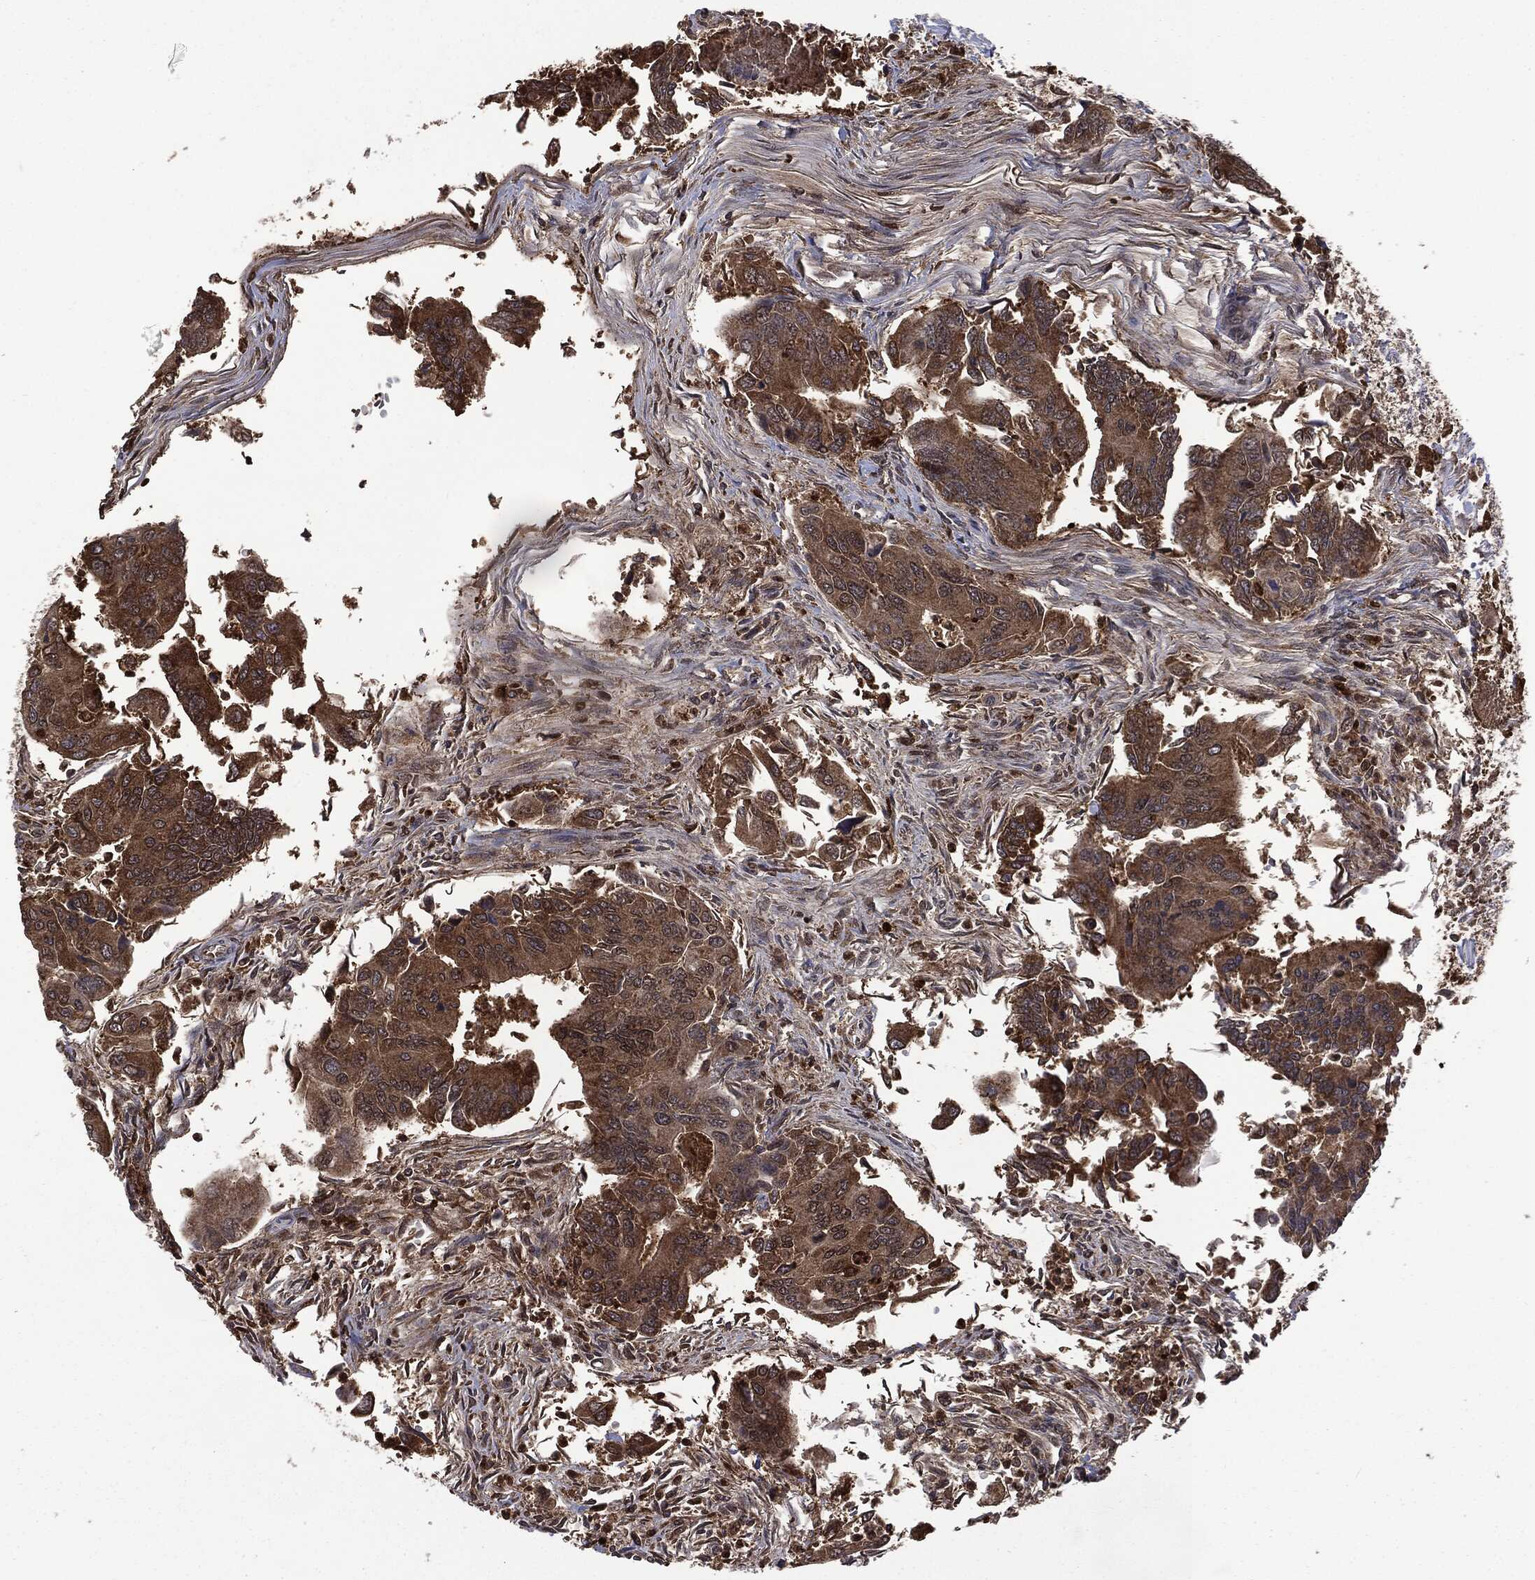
{"staining": {"intensity": "strong", "quantity": ">75%", "location": "cytoplasmic/membranous"}, "tissue": "colorectal cancer", "cell_type": "Tumor cells", "image_type": "cancer", "snomed": [{"axis": "morphology", "description": "Adenocarcinoma, NOS"}, {"axis": "topography", "description": "Colon"}], "caption": "Immunohistochemical staining of colorectal cancer (adenocarcinoma) displays high levels of strong cytoplasmic/membranous protein positivity in approximately >75% of tumor cells.", "gene": "GPI", "patient": {"sex": "female", "age": 67}}